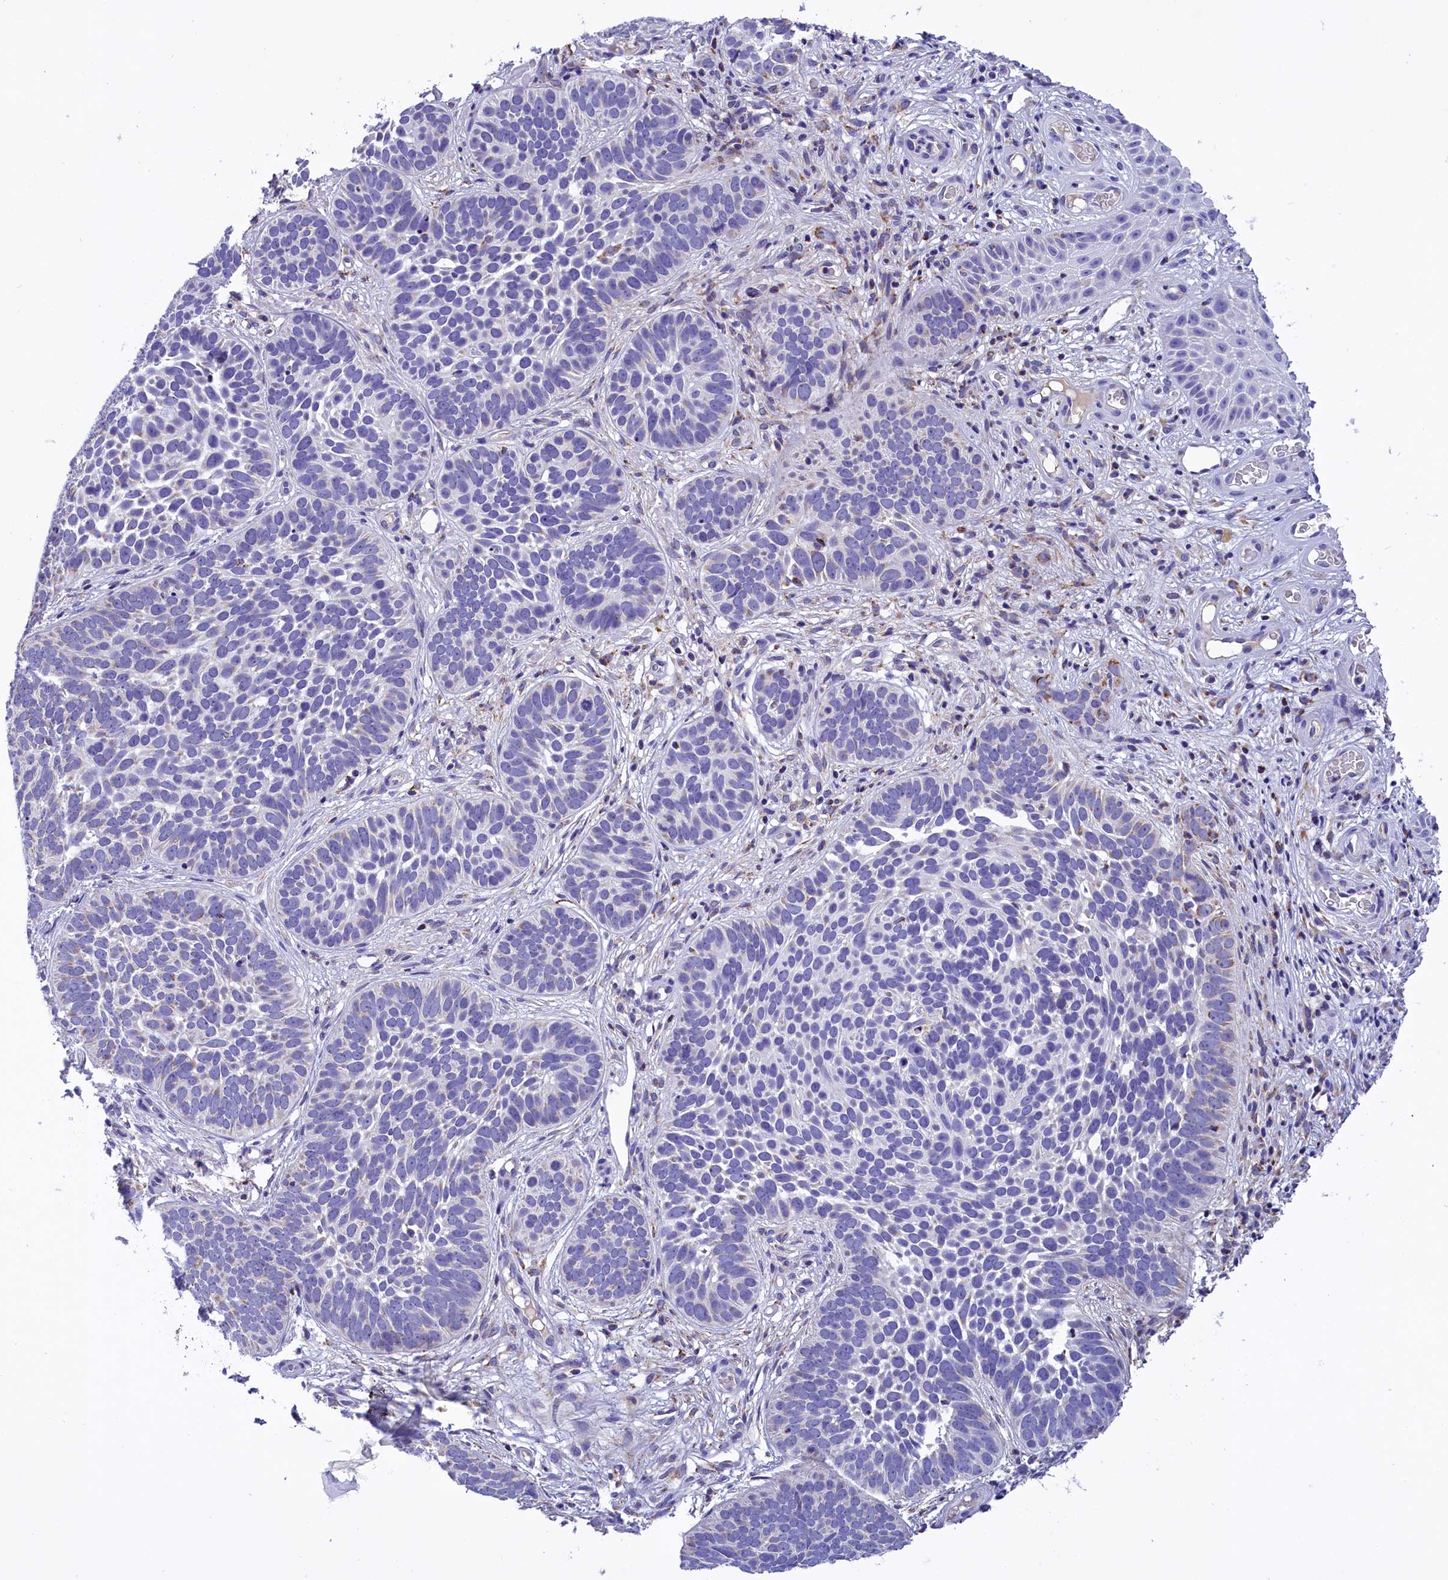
{"staining": {"intensity": "negative", "quantity": "none", "location": "none"}, "tissue": "skin cancer", "cell_type": "Tumor cells", "image_type": "cancer", "snomed": [{"axis": "morphology", "description": "Basal cell carcinoma"}, {"axis": "topography", "description": "Skin"}], "caption": "Tumor cells are negative for brown protein staining in skin cancer (basal cell carcinoma). (IHC, brightfield microscopy, high magnification).", "gene": "ABAT", "patient": {"sex": "male", "age": 89}}